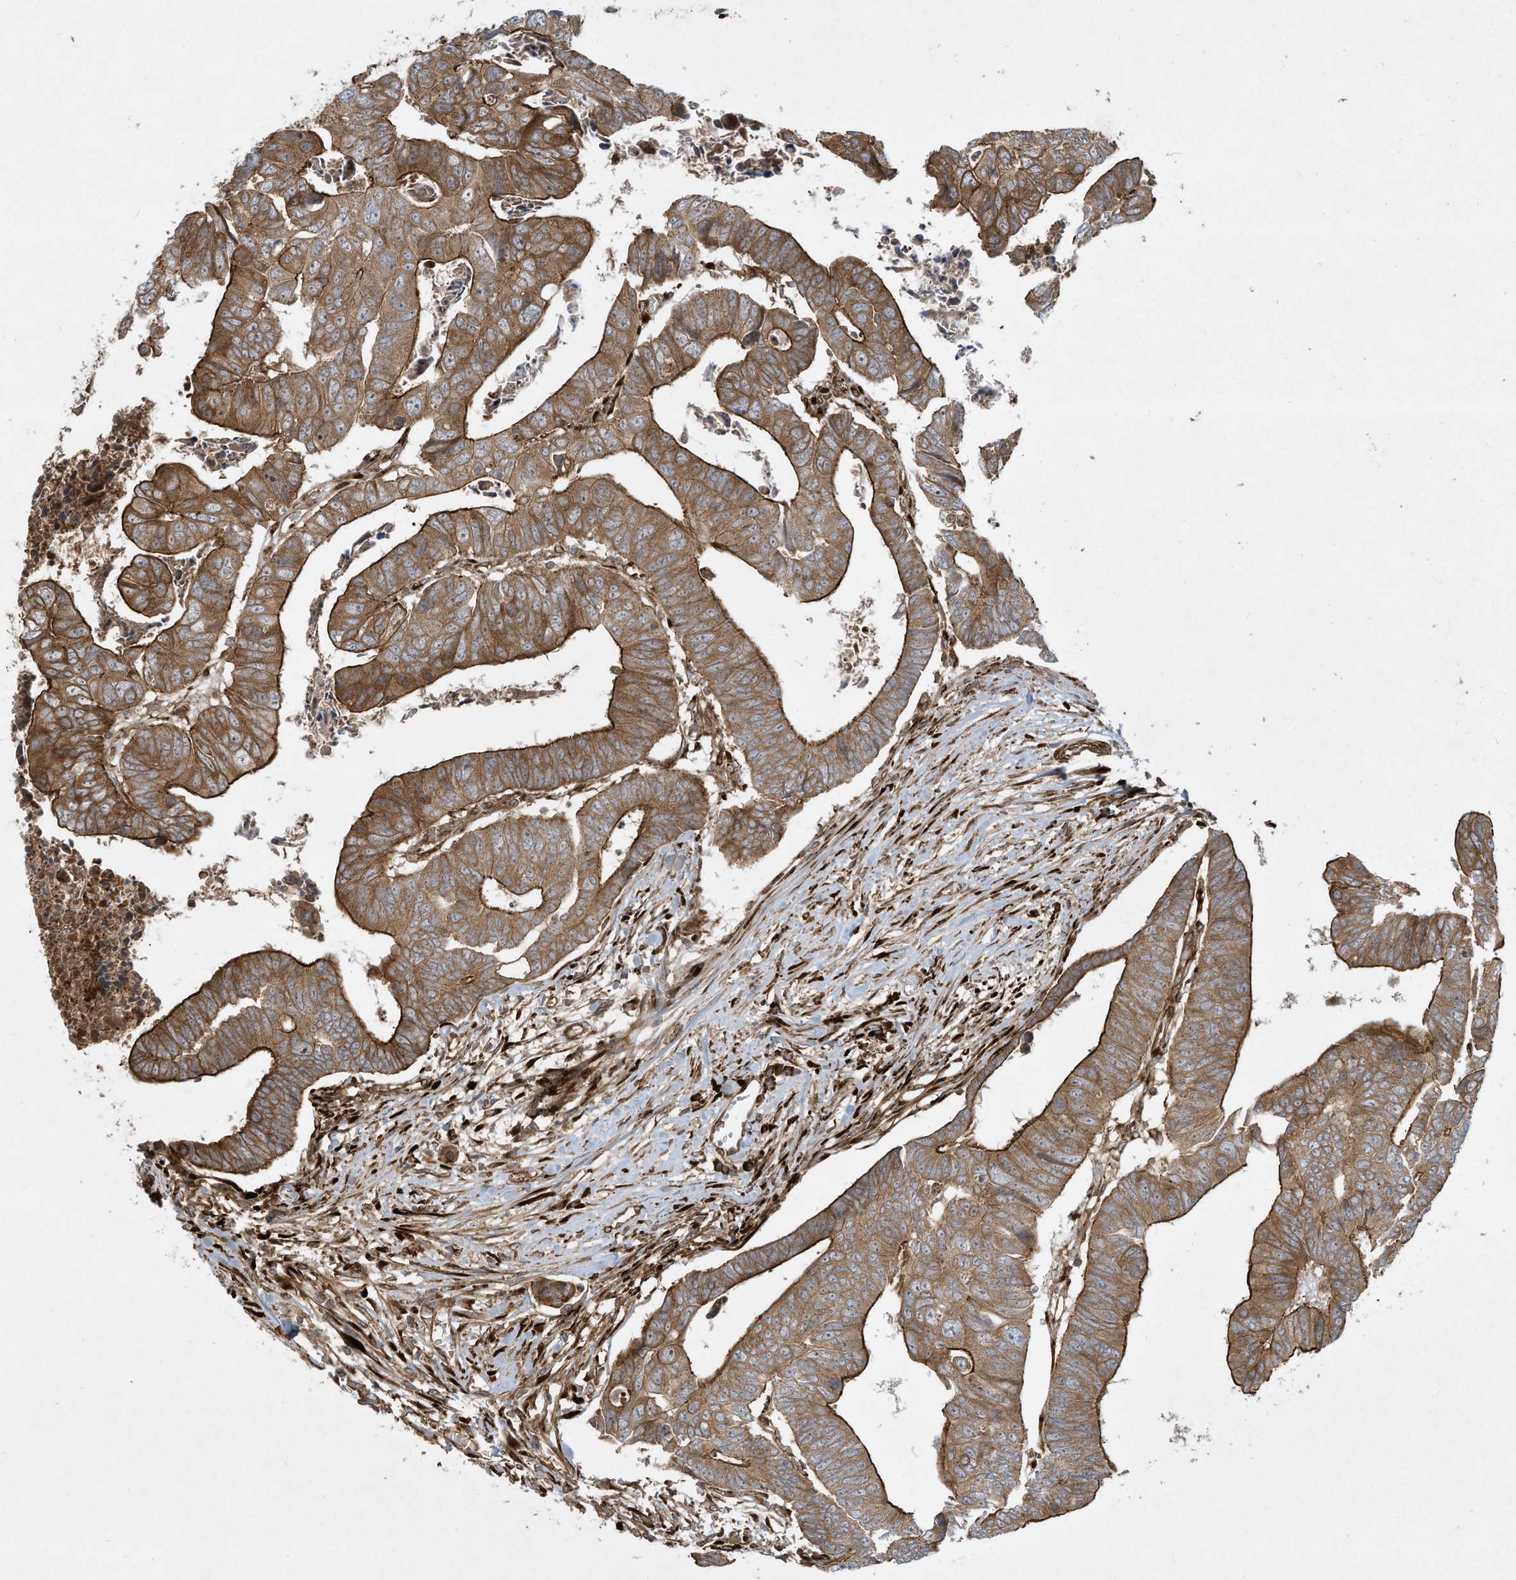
{"staining": {"intensity": "moderate", "quantity": ">75%", "location": "cytoplasmic/membranous"}, "tissue": "colorectal cancer", "cell_type": "Tumor cells", "image_type": "cancer", "snomed": [{"axis": "morphology", "description": "Adenocarcinoma, NOS"}, {"axis": "topography", "description": "Rectum"}], "caption": "Immunohistochemistry (IHC) (DAB) staining of human colorectal adenocarcinoma demonstrates moderate cytoplasmic/membranous protein positivity in approximately >75% of tumor cells.", "gene": "DDIT4", "patient": {"sex": "female", "age": 65}}